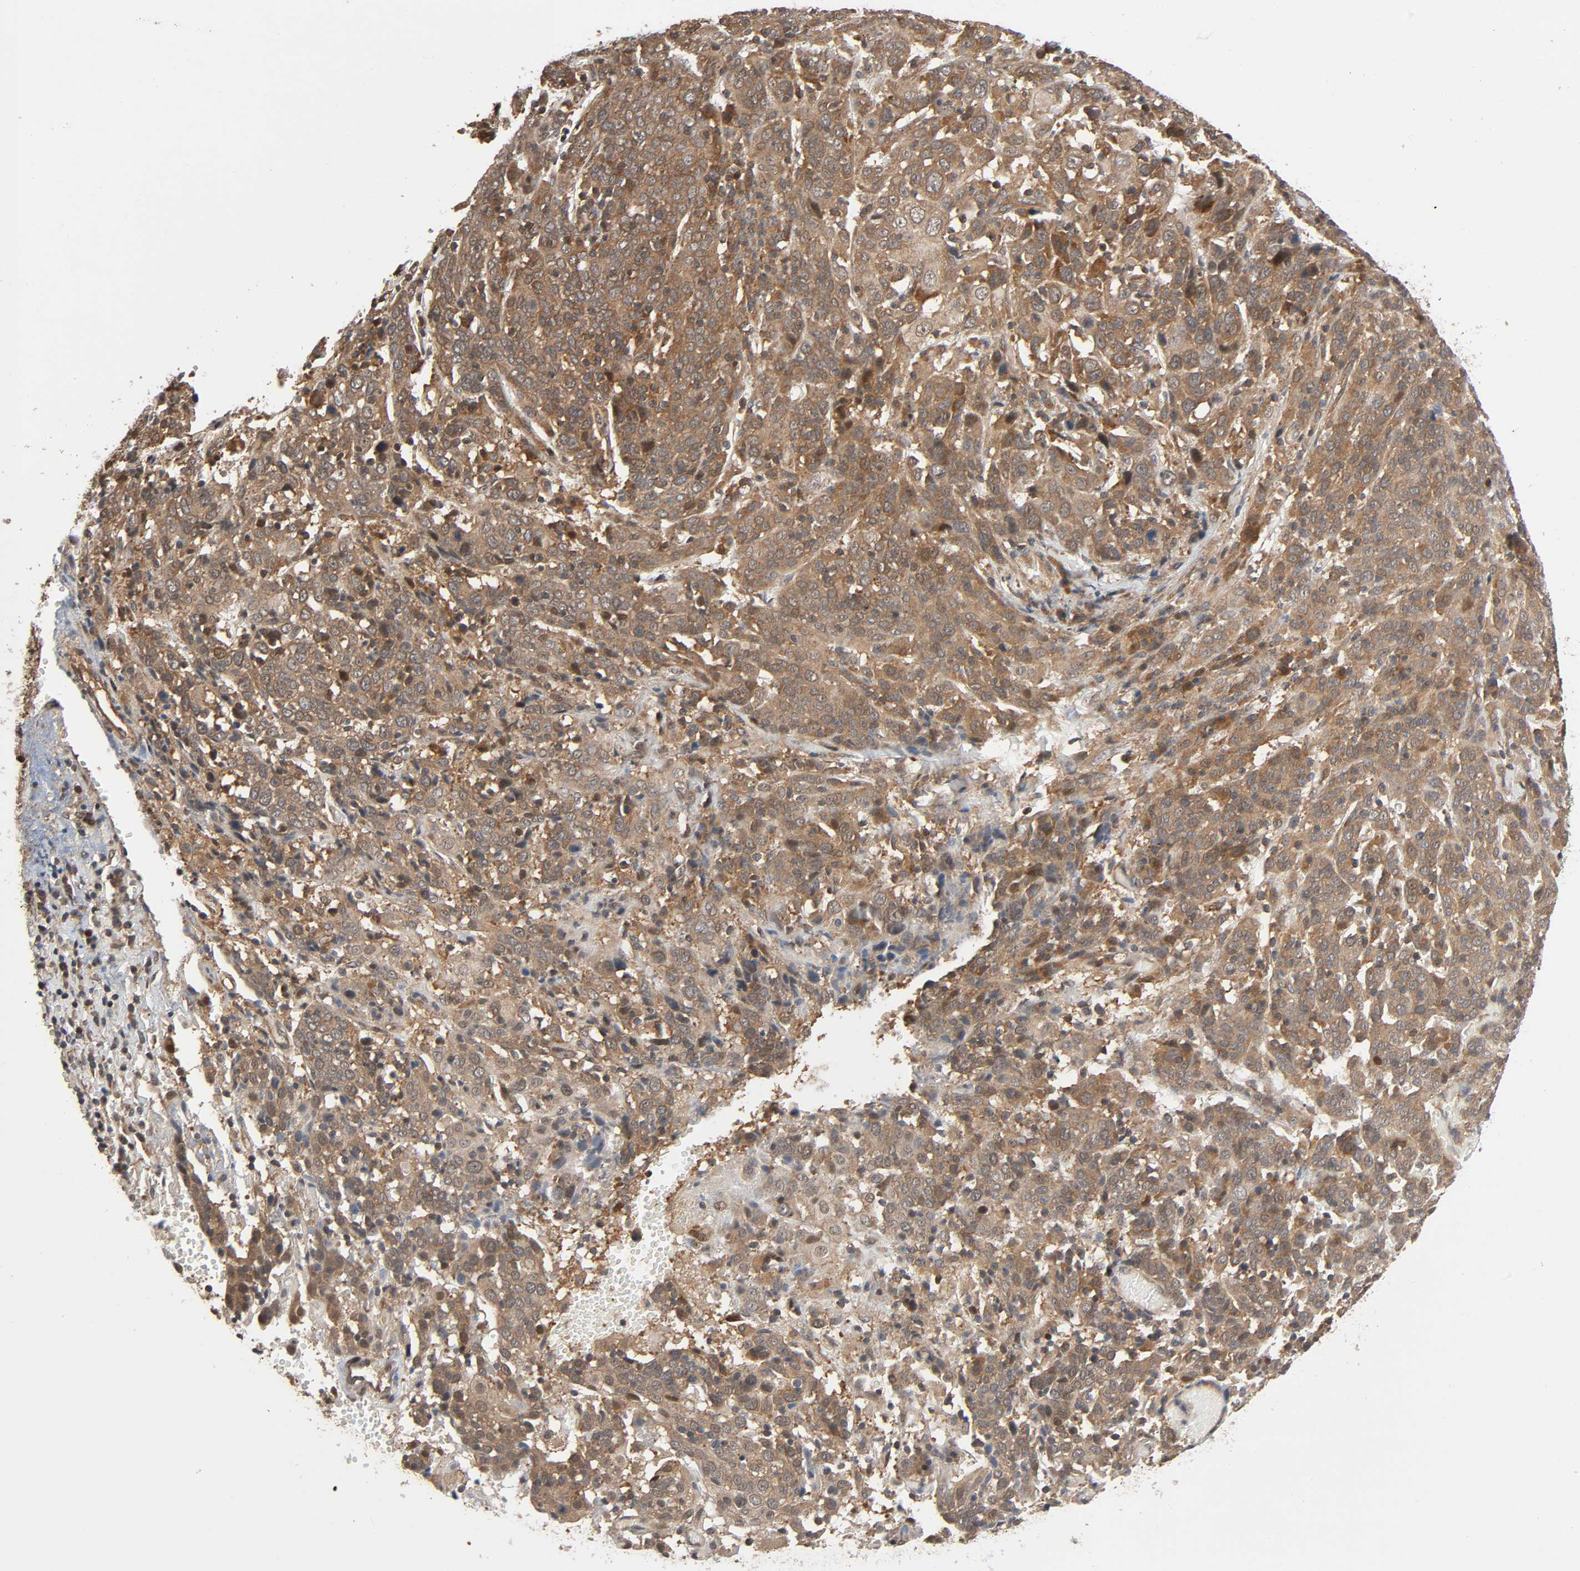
{"staining": {"intensity": "moderate", "quantity": ">75%", "location": "cytoplasmic/membranous"}, "tissue": "cervical cancer", "cell_type": "Tumor cells", "image_type": "cancer", "snomed": [{"axis": "morphology", "description": "Normal tissue, NOS"}, {"axis": "morphology", "description": "Squamous cell carcinoma, NOS"}, {"axis": "topography", "description": "Cervix"}], "caption": "Approximately >75% of tumor cells in squamous cell carcinoma (cervical) reveal moderate cytoplasmic/membranous protein positivity as visualized by brown immunohistochemical staining.", "gene": "PPP2R1B", "patient": {"sex": "female", "age": 67}}